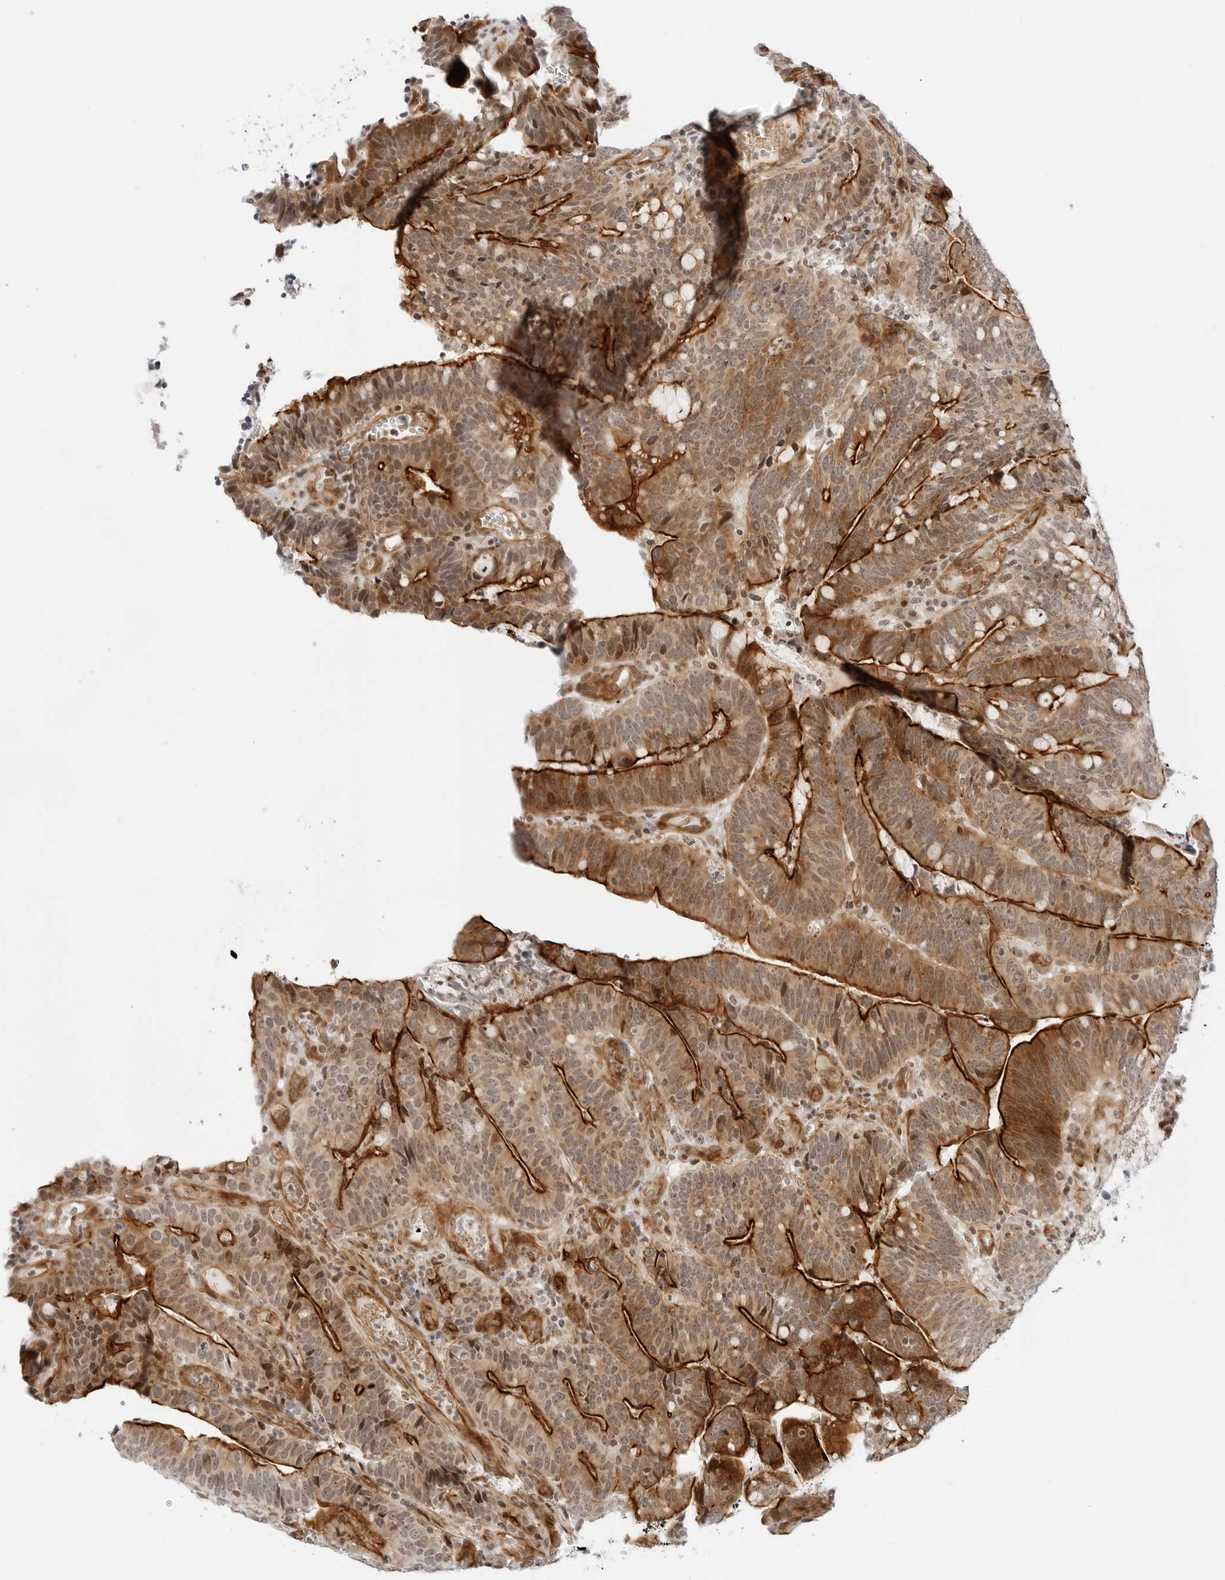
{"staining": {"intensity": "strong", "quantity": "25%-75%", "location": "cytoplasmic/membranous,nuclear"}, "tissue": "colorectal cancer", "cell_type": "Tumor cells", "image_type": "cancer", "snomed": [{"axis": "morphology", "description": "Adenocarcinoma, NOS"}, {"axis": "topography", "description": "Colon"}], "caption": "Adenocarcinoma (colorectal) tissue reveals strong cytoplasmic/membranous and nuclear expression in approximately 25%-75% of tumor cells", "gene": "ZNF613", "patient": {"sex": "female", "age": 66}}